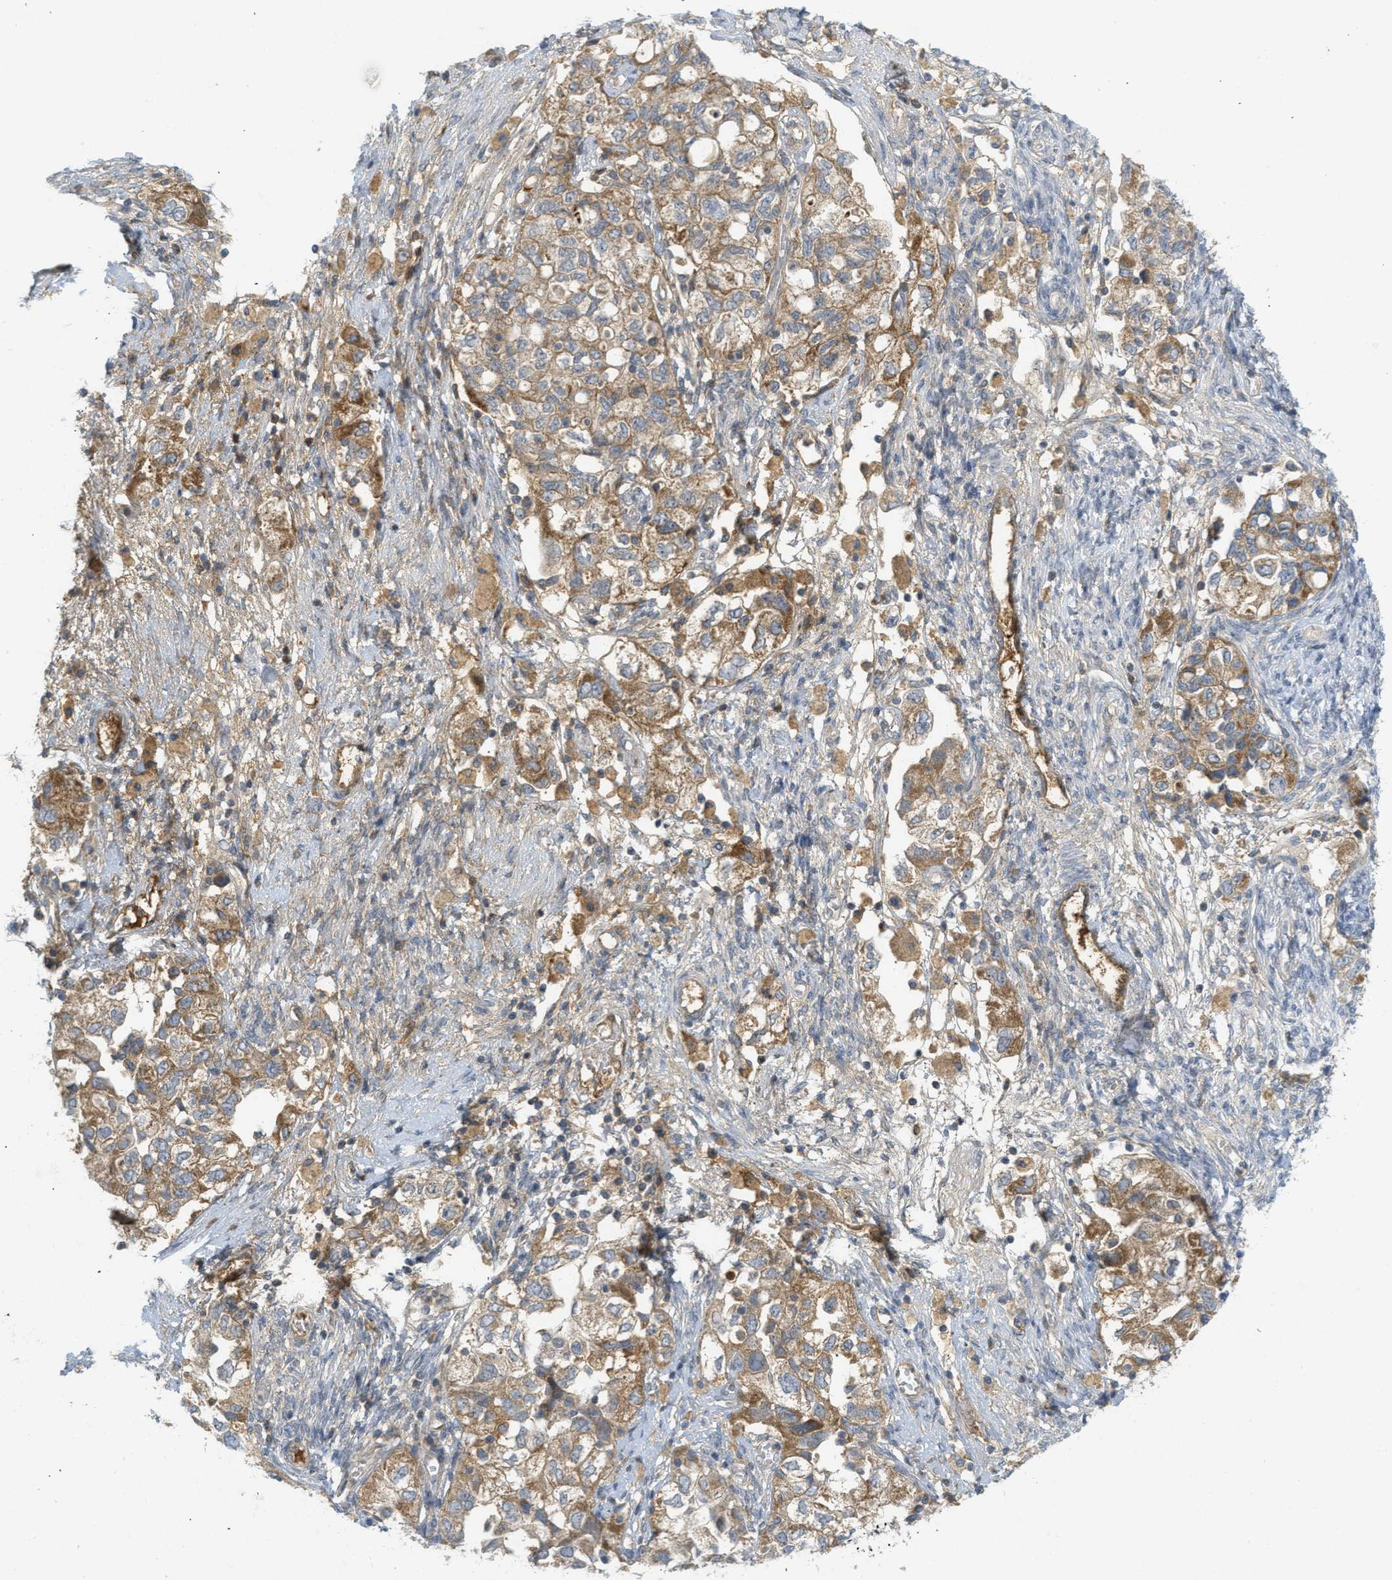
{"staining": {"intensity": "moderate", "quantity": ">75%", "location": "cytoplasmic/membranous"}, "tissue": "ovarian cancer", "cell_type": "Tumor cells", "image_type": "cancer", "snomed": [{"axis": "morphology", "description": "Carcinoma, NOS"}, {"axis": "morphology", "description": "Cystadenocarcinoma, serous, NOS"}, {"axis": "topography", "description": "Ovary"}], "caption": "Serous cystadenocarcinoma (ovarian) stained for a protein displays moderate cytoplasmic/membranous positivity in tumor cells.", "gene": "PROC", "patient": {"sex": "female", "age": 69}}